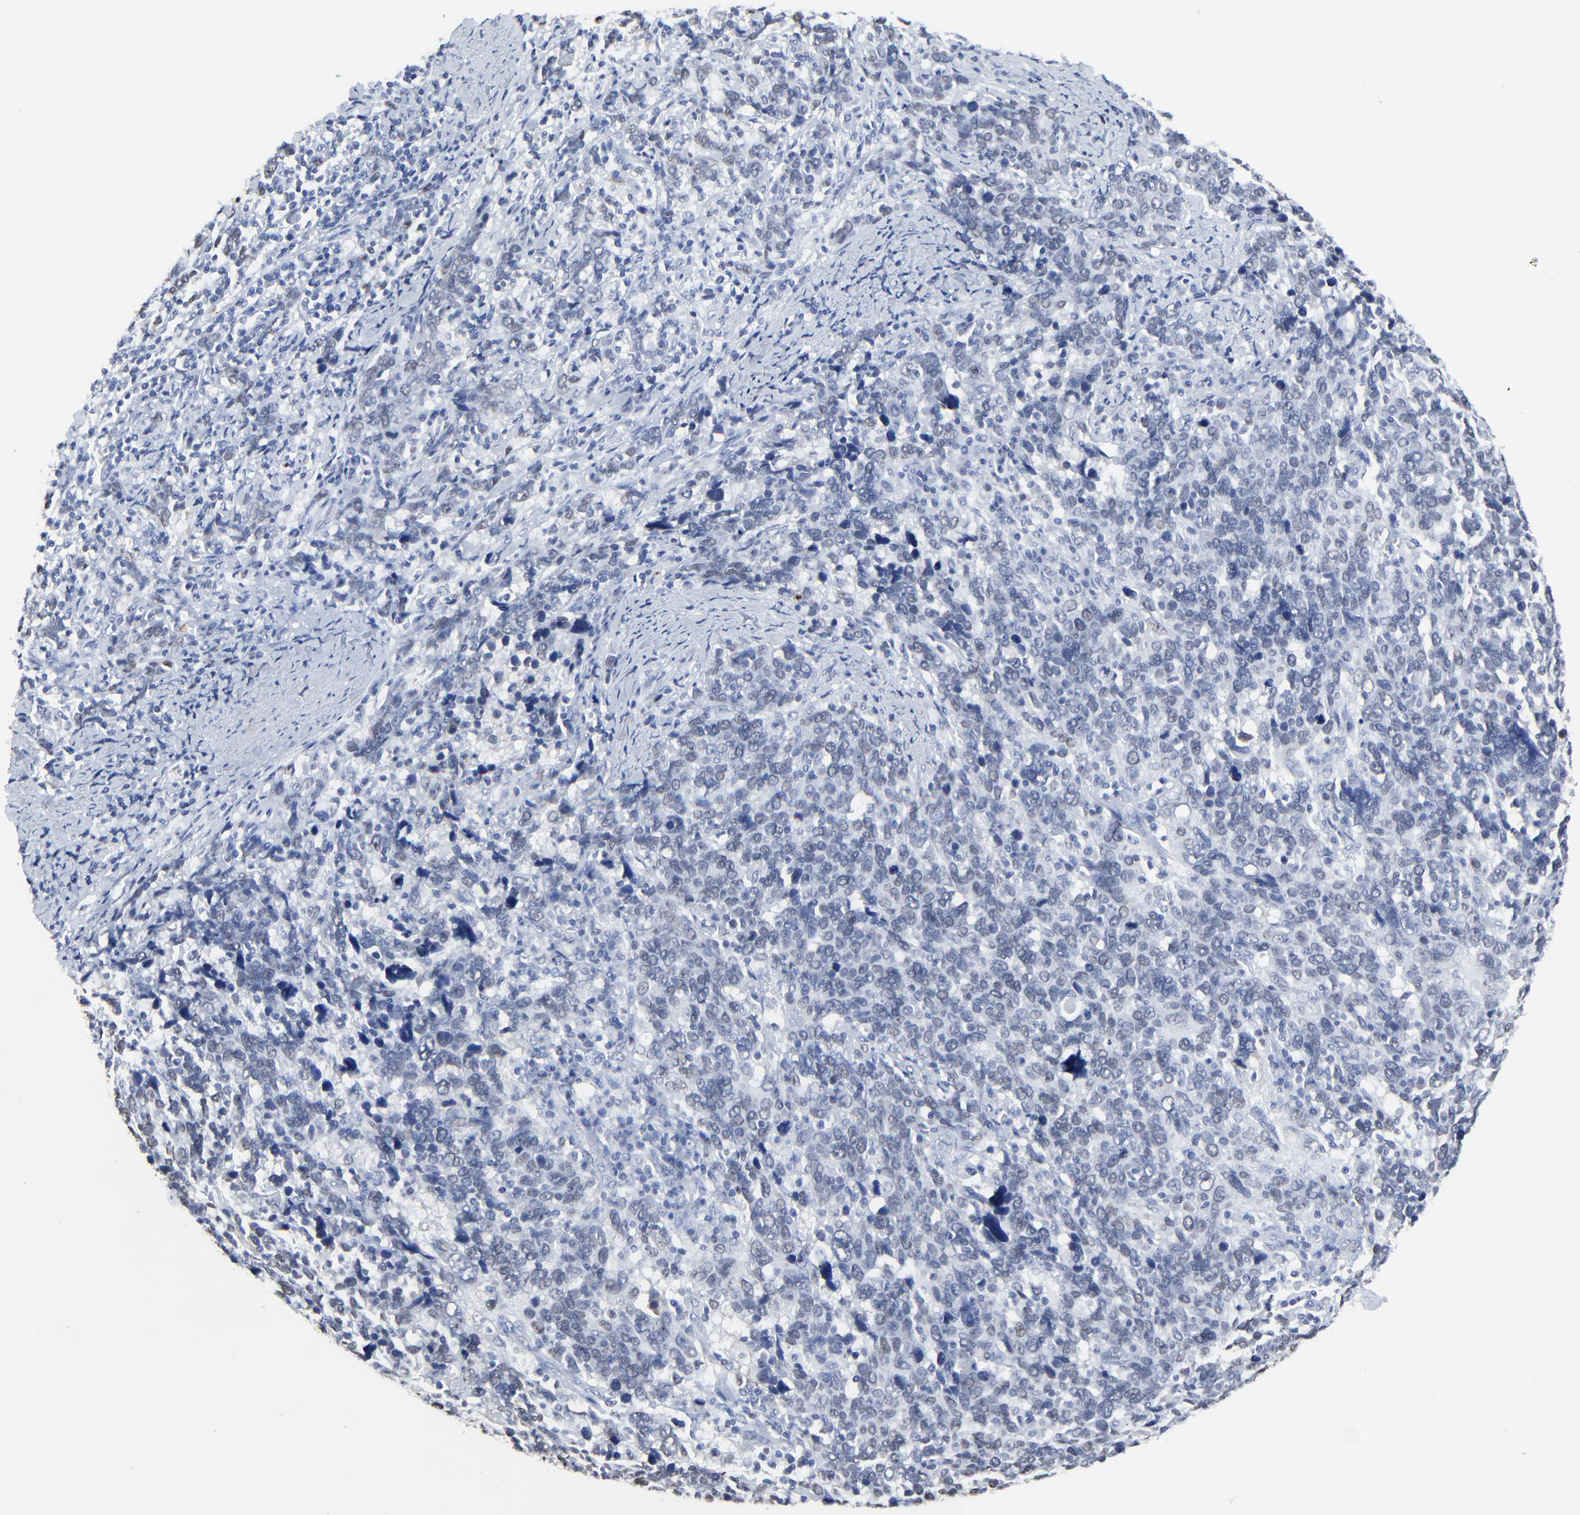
{"staining": {"intensity": "weak", "quantity": "<25%", "location": "nuclear"}, "tissue": "cervical cancer", "cell_type": "Tumor cells", "image_type": "cancer", "snomed": [{"axis": "morphology", "description": "Squamous cell carcinoma, NOS"}, {"axis": "topography", "description": "Cervix"}], "caption": "IHC histopathology image of neoplastic tissue: cervical cancer stained with DAB reveals no significant protein staining in tumor cells.", "gene": "BIRC3", "patient": {"sex": "female", "age": 41}}